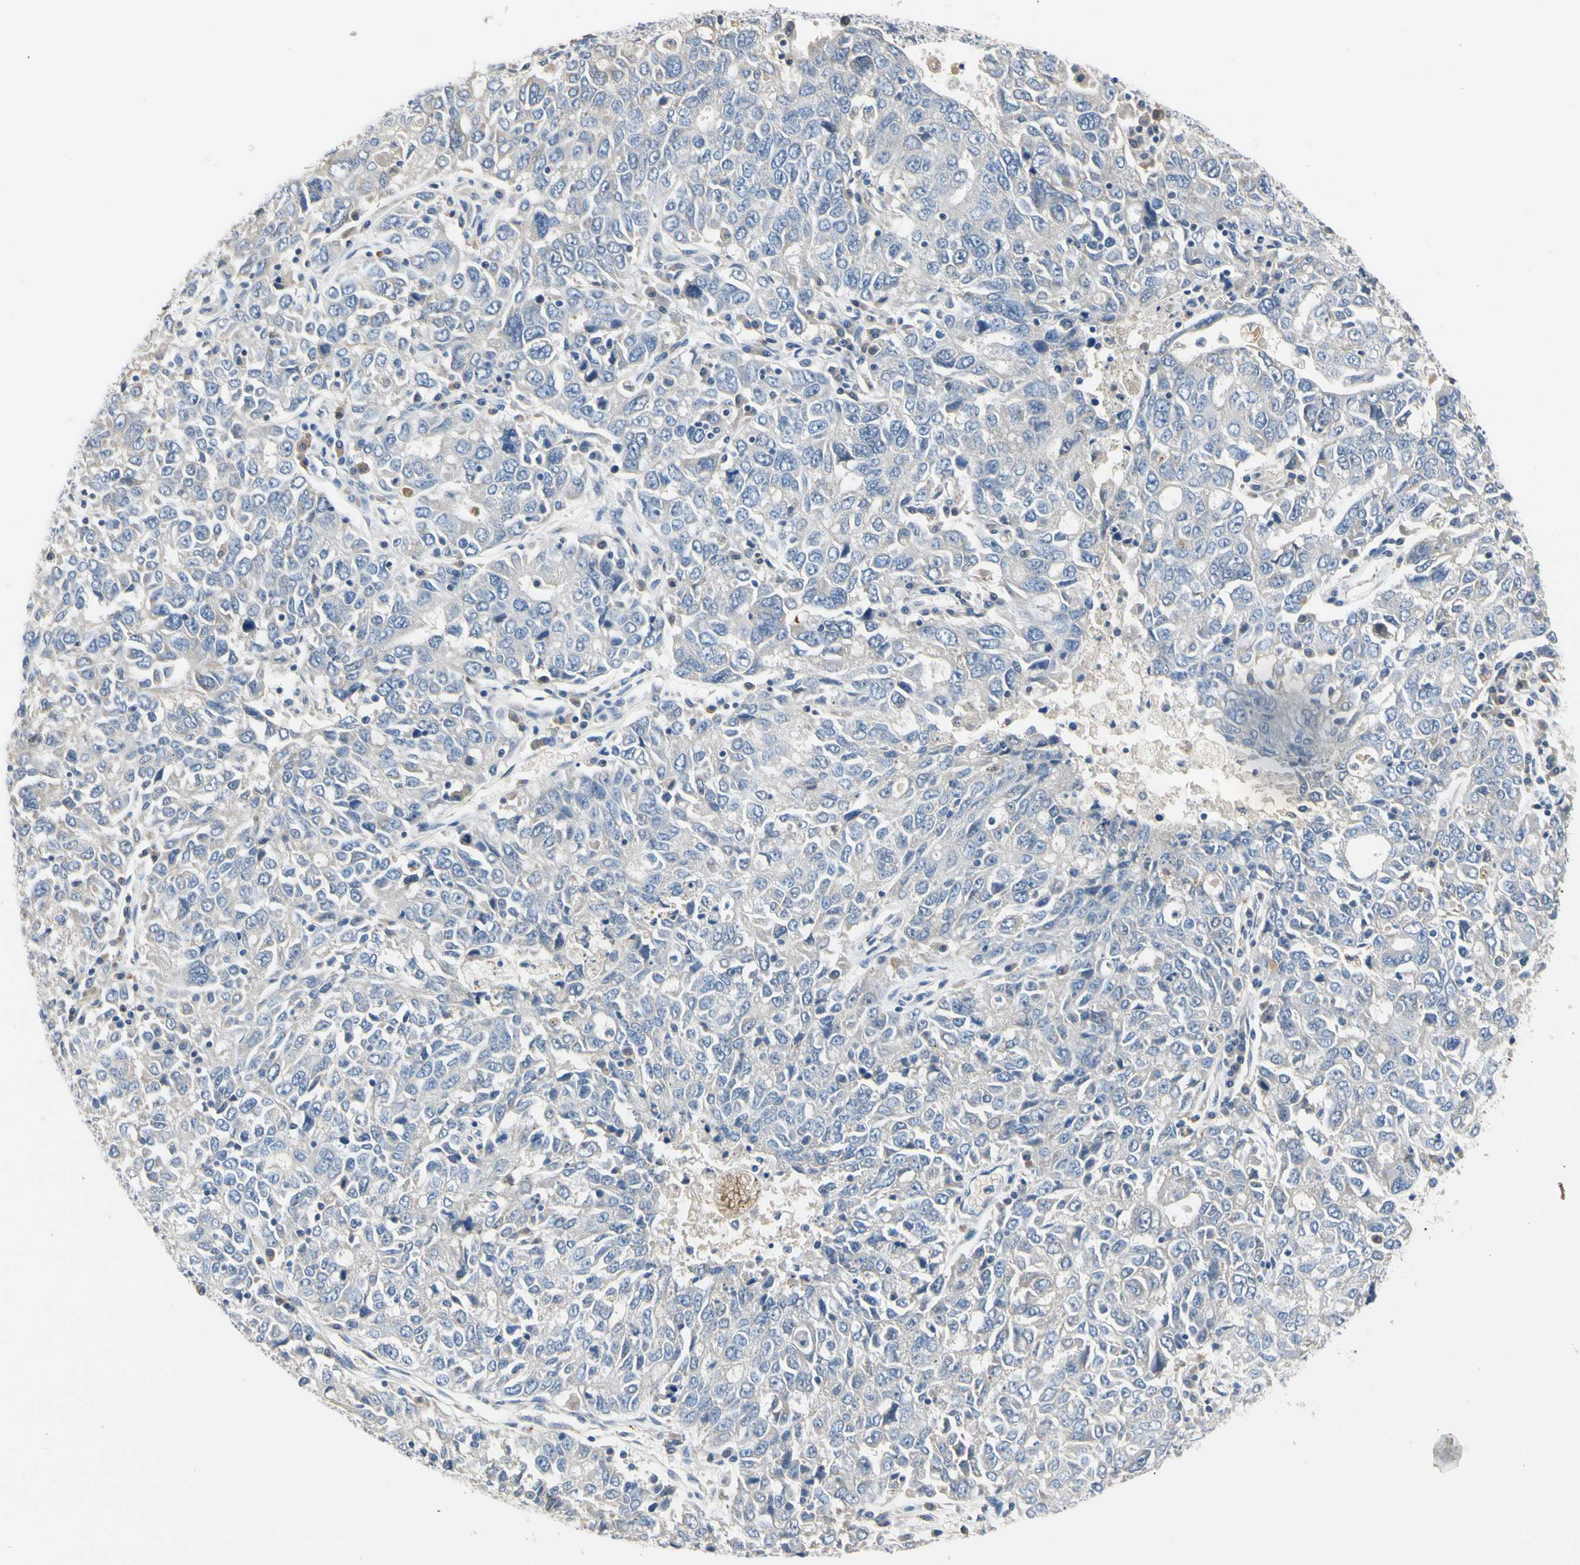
{"staining": {"intensity": "moderate", "quantity": "<25%", "location": "cytoplasmic/membranous"}, "tissue": "ovarian cancer", "cell_type": "Tumor cells", "image_type": "cancer", "snomed": [{"axis": "morphology", "description": "Carcinoma, endometroid"}, {"axis": "topography", "description": "Ovary"}], "caption": "Moderate cytoplasmic/membranous expression for a protein is present in approximately <25% of tumor cells of ovarian endometroid carcinoma using immunohistochemistry.", "gene": "RETSAT", "patient": {"sex": "female", "age": 62}}